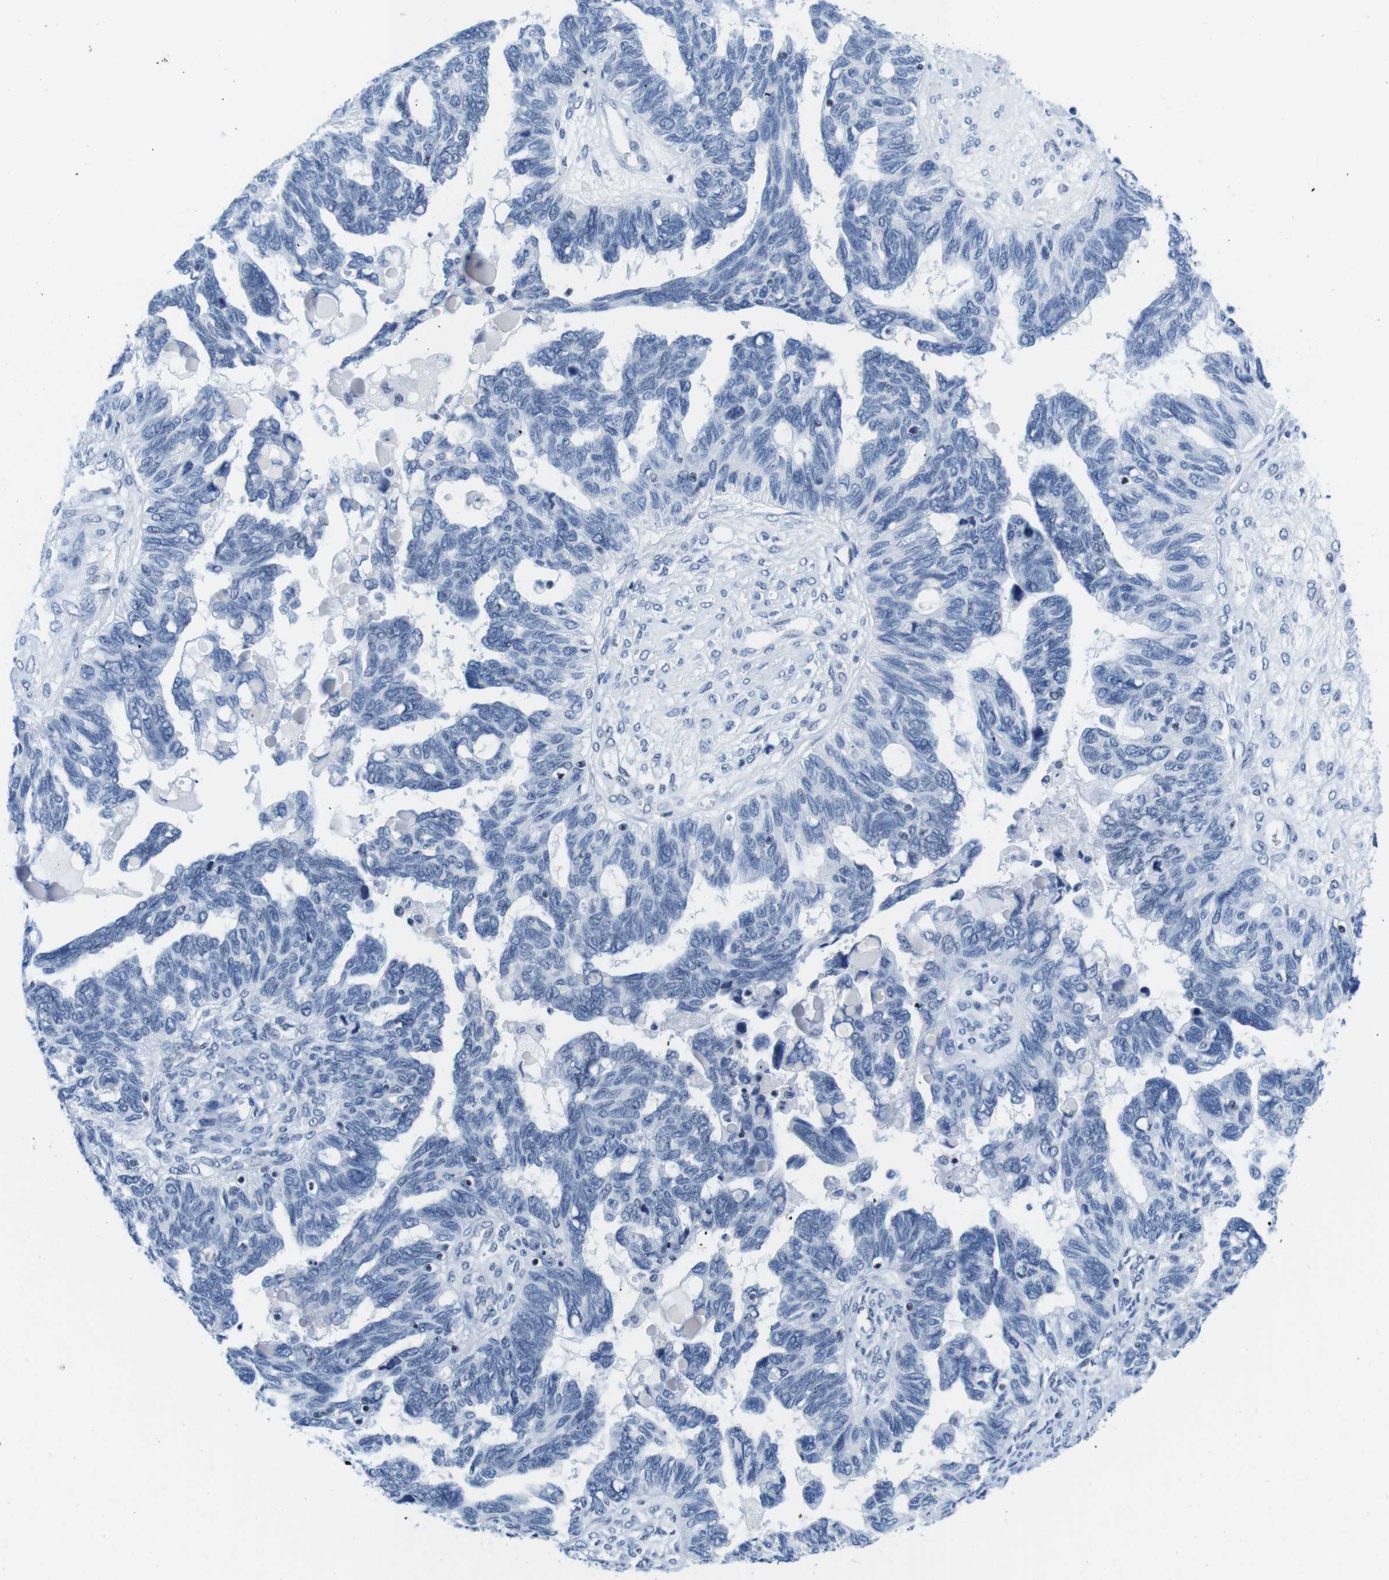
{"staining": {"intensity": "negative", "quantity": "none", "location": "none"}, "tissue": "ovarian cancer", "cell_type": "Tumor cells", "image_type": "cancer", "snomed": [{"axis": "morphology", "description": "Cystadenocarcinoma, serous, NOS"}, {"axis": "topography", "description": "Ovary"}], "caption": "Ovarian serous cystadenocarcinoma was stained to show a protein in brown. There is no significant staining in tumor cells.", "gene": "IFI16", "patient": {"sex": "female", "age": 79}}